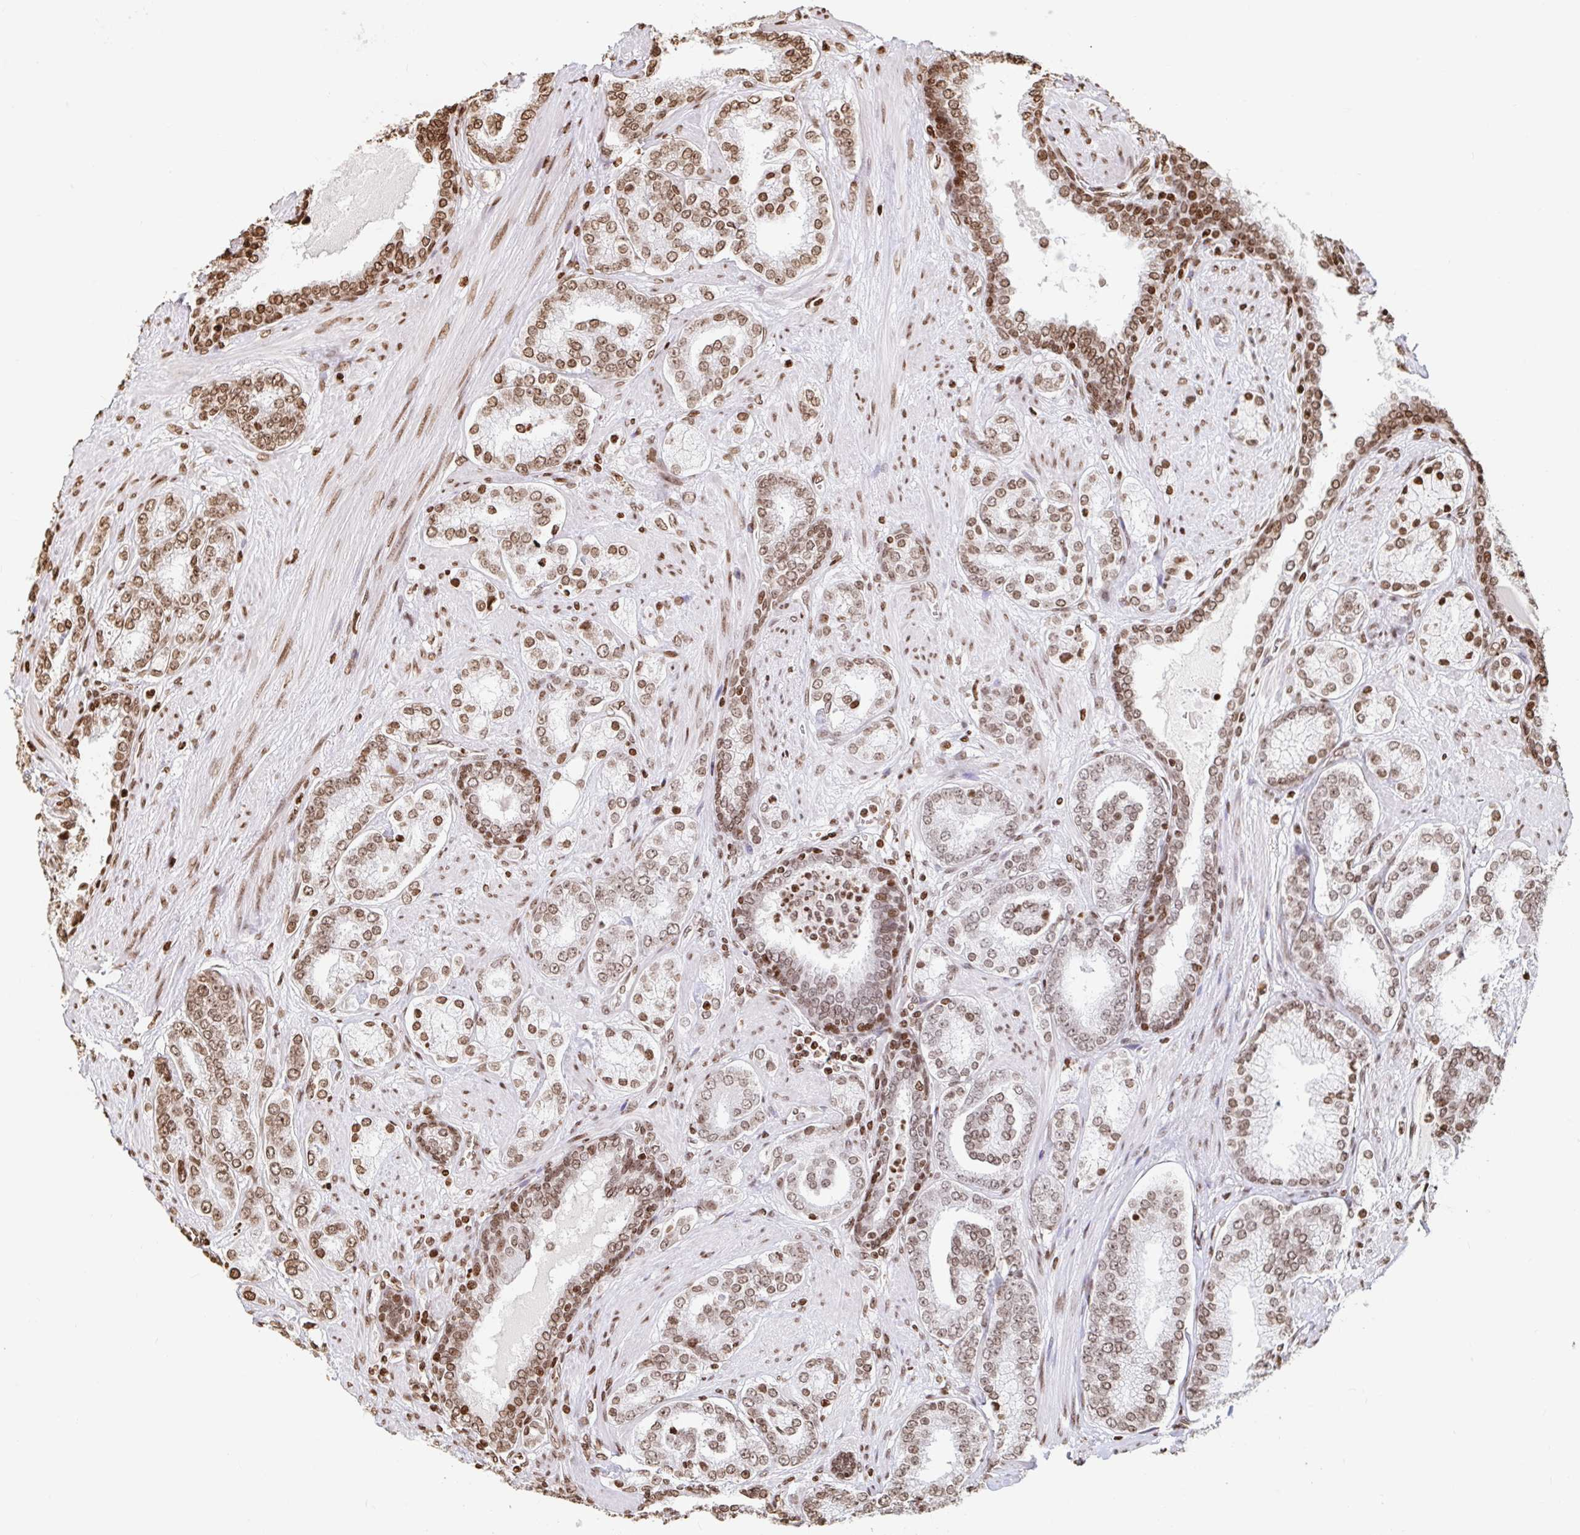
{"staining": {"intensity": "moderate", "quantity": "25%-75%", "location": "nuclear"}, "tissue": "prostate cancer", "cell_type": "Tumor cells", "image_type": "cancer", "snomed": [{"axis": "morphology", "description": "Adenocarcinoma, High grade"}, {"axis": "topography", "description": "Prostate"}], "caption": "An immunohistochemistry (IHC) micrograph of neoplastic tissue is shown. Protein staining in brown highlights moderate nuclear positivity in prostate cancer within tumor cells. (DAB (3,3'-diaminobenzidine) = brown stain, brightfield microscopy at high magnification).", "gene": "H2BC5", "patient": {"sex": "male", "age": 62}}